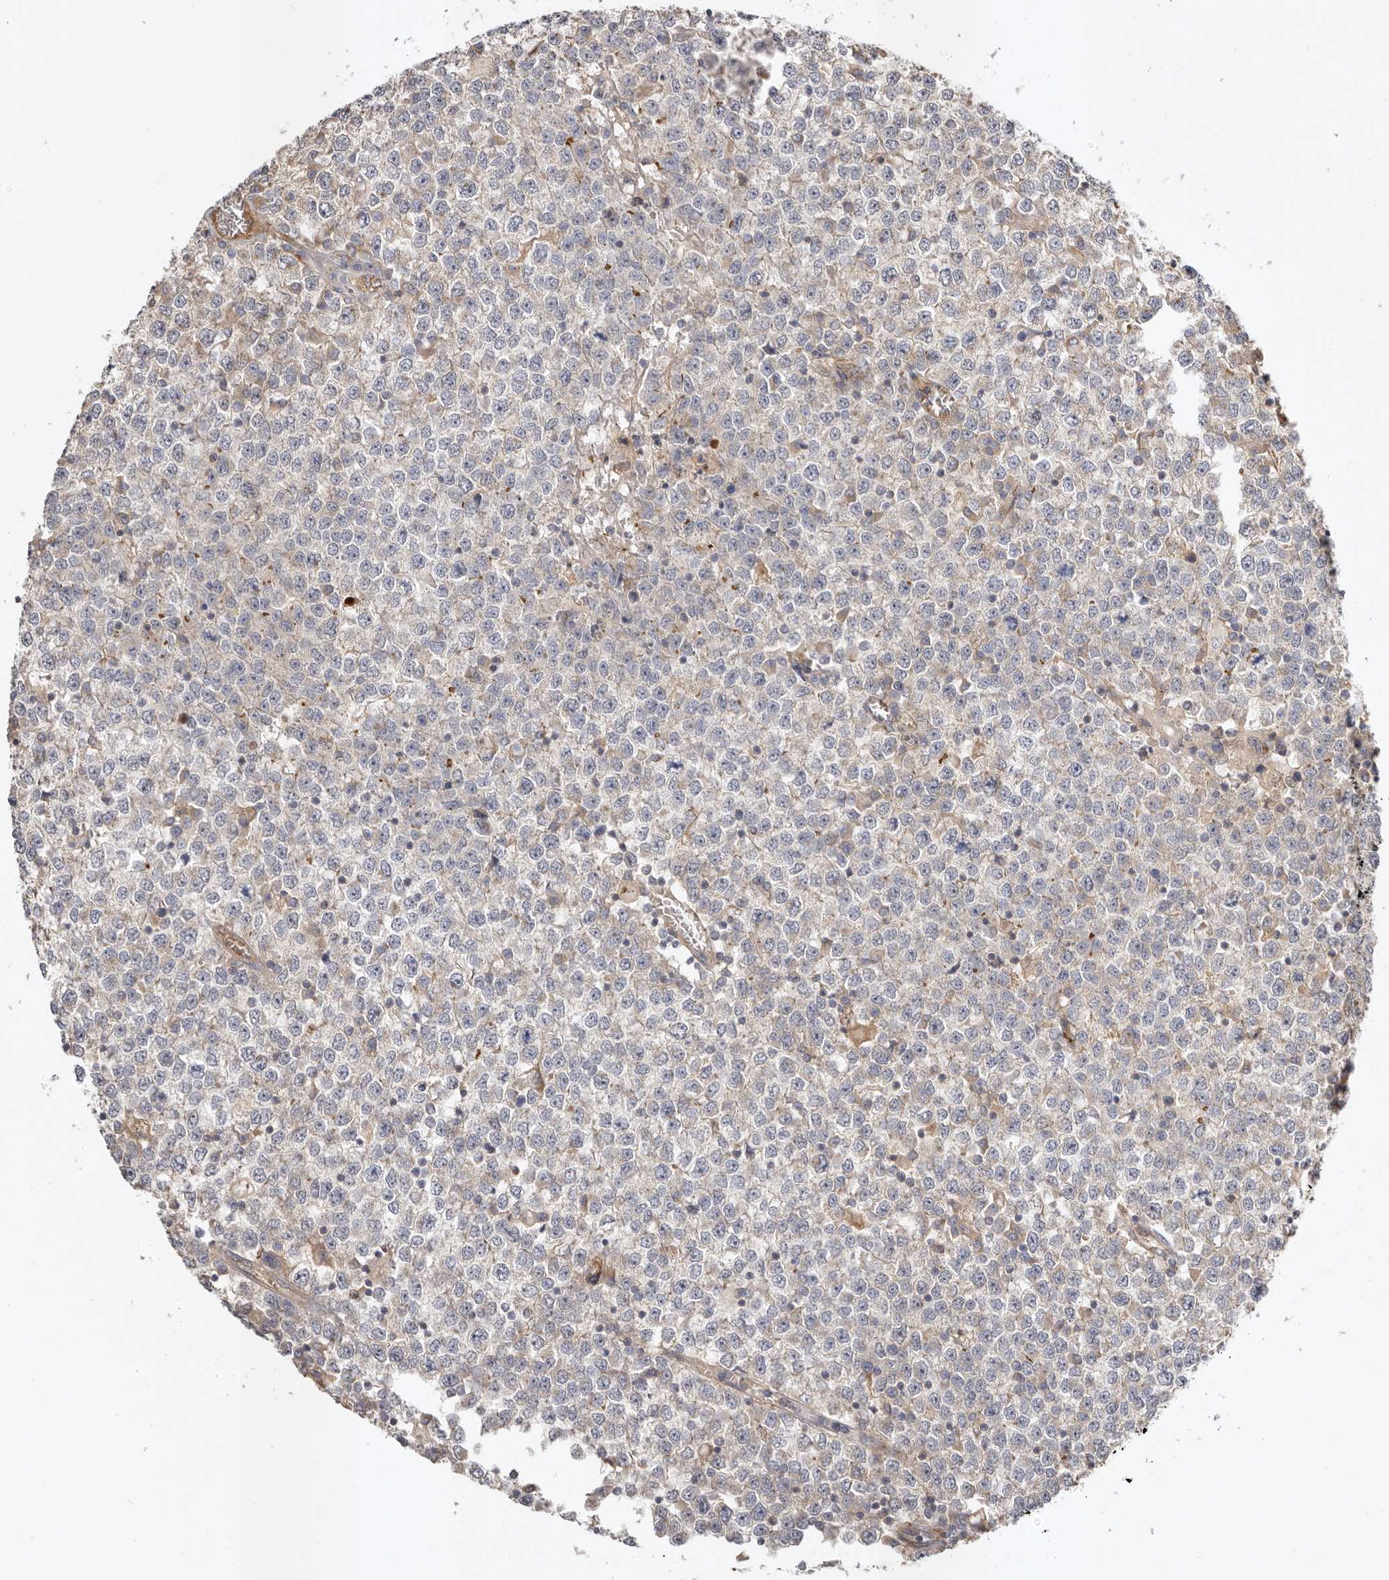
{"staining": {"intensity": "negative", "quantity": "none", "location": "none"}, "tissue": "testis cancer", "cell_type": "Tumor cells", "image_type": "cancer", "snomed": [{"axis": "morphology", "description": "Seminoma, NOS"}, {"axis": "topography", "description": "Testis"}], "caption": "Immunohistochemical staining of human testis cancer shows no significant positivity in tumor cells.", "gene": "ADAMTS9", "patient": {"sex": "male", "age": 65}}